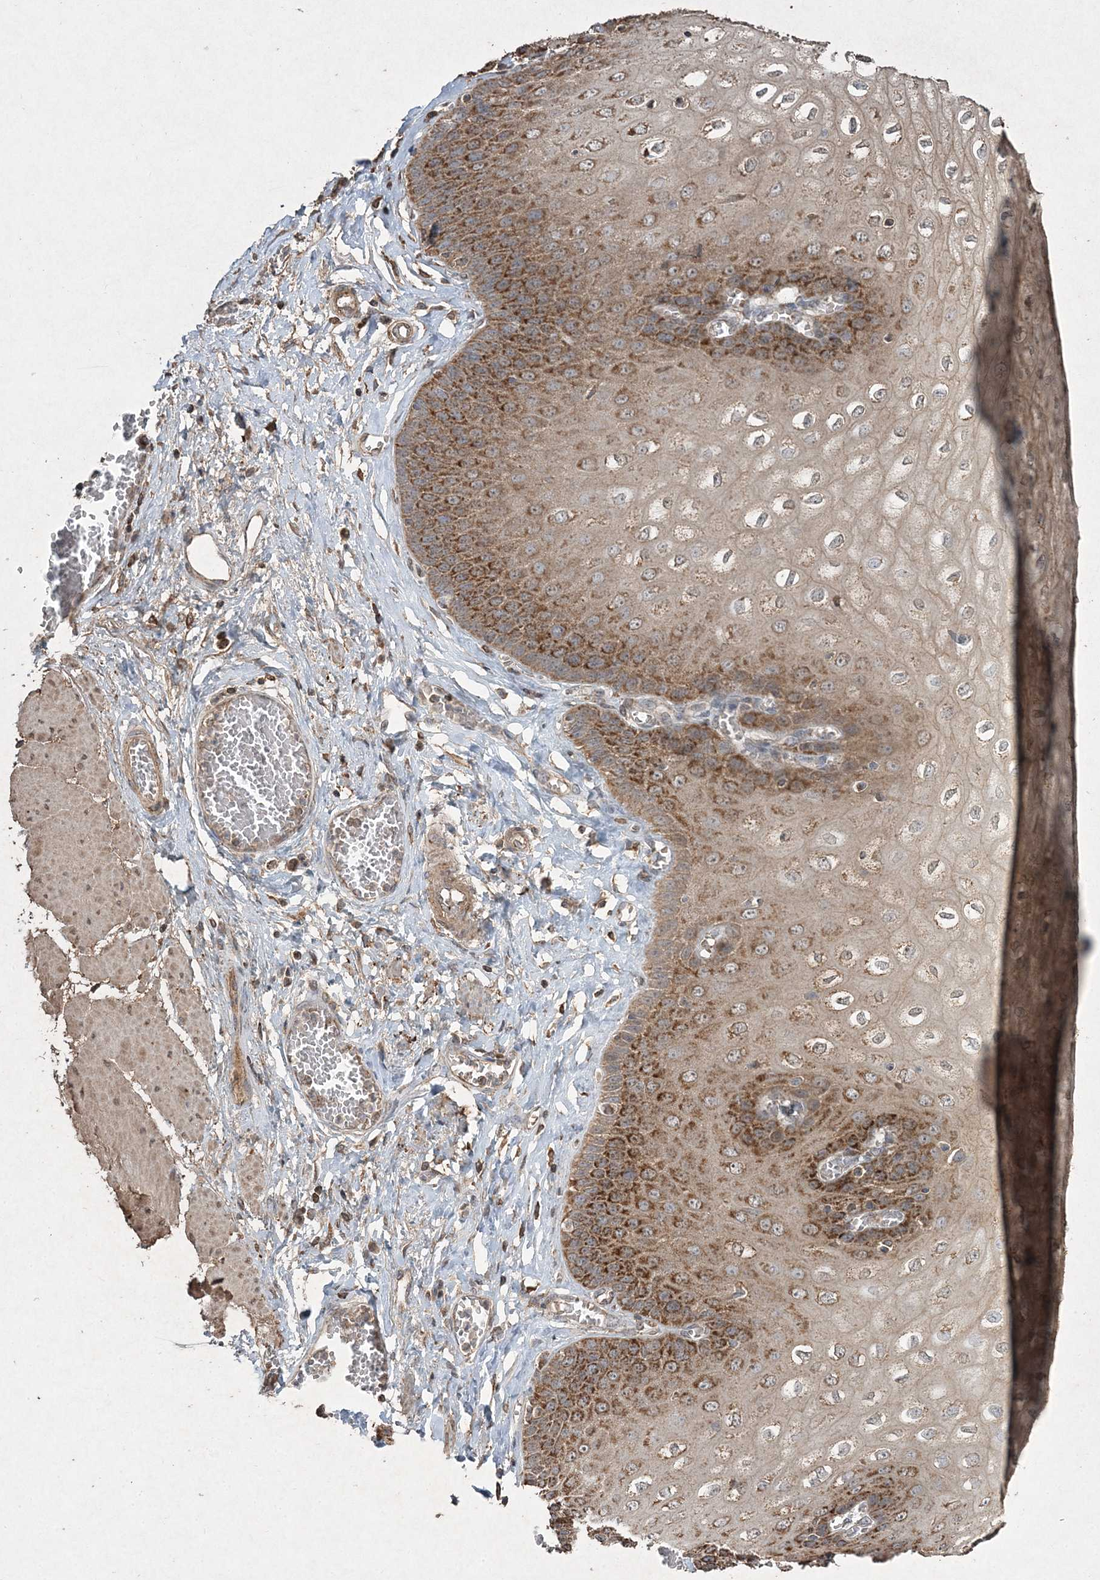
{"staining": {"intensity": "strong", "quantity": ">75%", "location": "cytoplasmic/membranous"}, "tissue": "esophagus", "cell_type": "Squamous epithelial cells", "image_type": "normal", "snomed": [{"axis": "morphology", "description": "Normal tissue, NOS"}, {"axis": "topography", "description": "Esophagus"}], "caption": "Strong cytoplasmic/membranous expression for a protein is present in approximately >75% of squamous epithelial cells of unremarkable esophagus using IHC.", "gene": "GRSF1", "patient": {"sex": "male", "age": 60}}